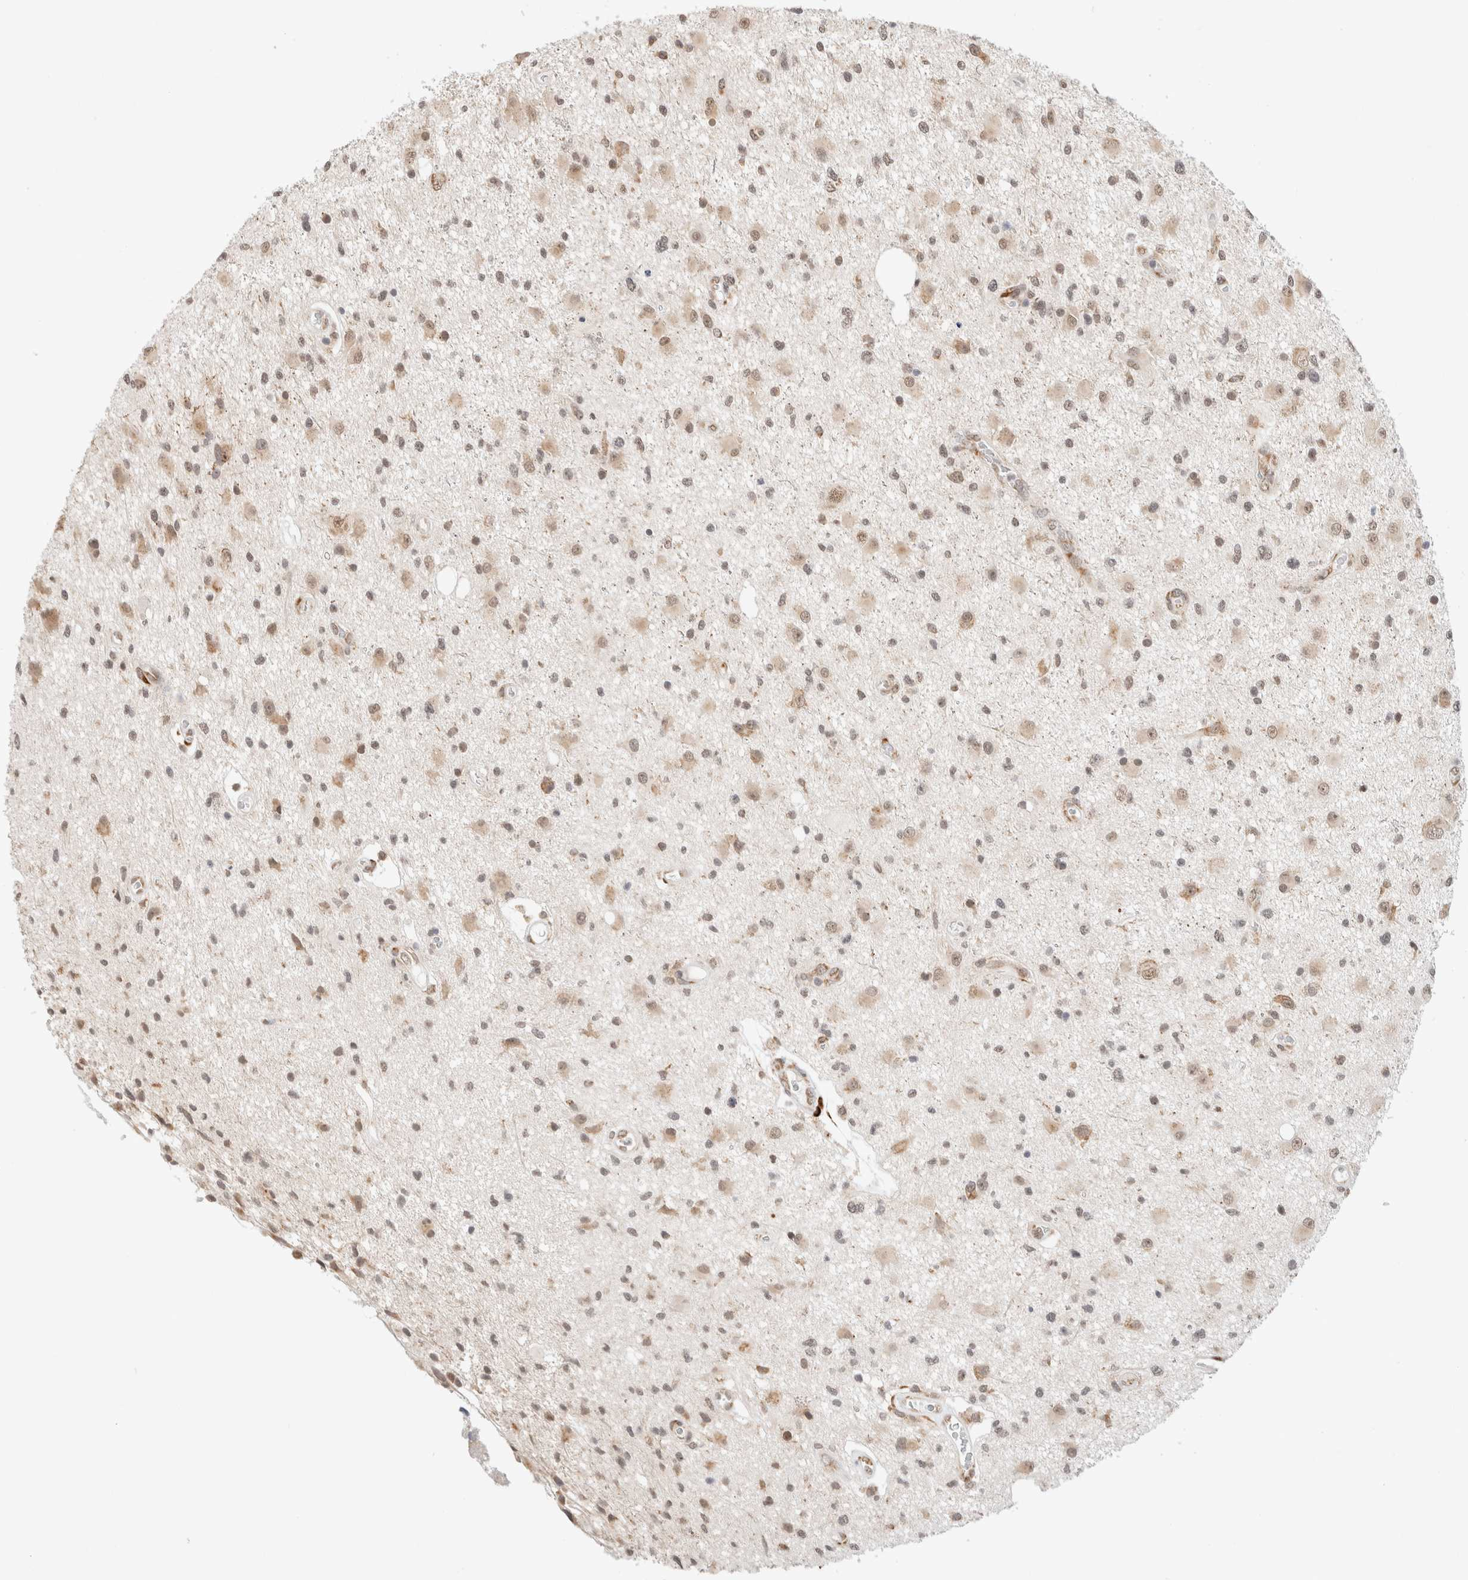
{"staining": {"intensity": "moderate", "quantity": ">75%", "location": "cytoplasmic/membranous,nuclear"}, "tissue": "glioma", "cell_type": "Tumor cells", "image_type": "cancer", "snomed": [{"axis": "morphology", "description": "Glioma, malignant, High grade"}, {"axis": "topography", "description": "Brain"}], "caption": "A brown stain labels moderate cytoplasmic/membranous and nuclear expression of a protein in glioma tumor cells. The staining is performed using DAB (3,3'-diaminobenzidine) brown chromogen to label protein expression. The nuclei are counter-stained blue using hematoxylin.", "gene": "HDLBP", "patient": {"sex": "male", "age": 33}}